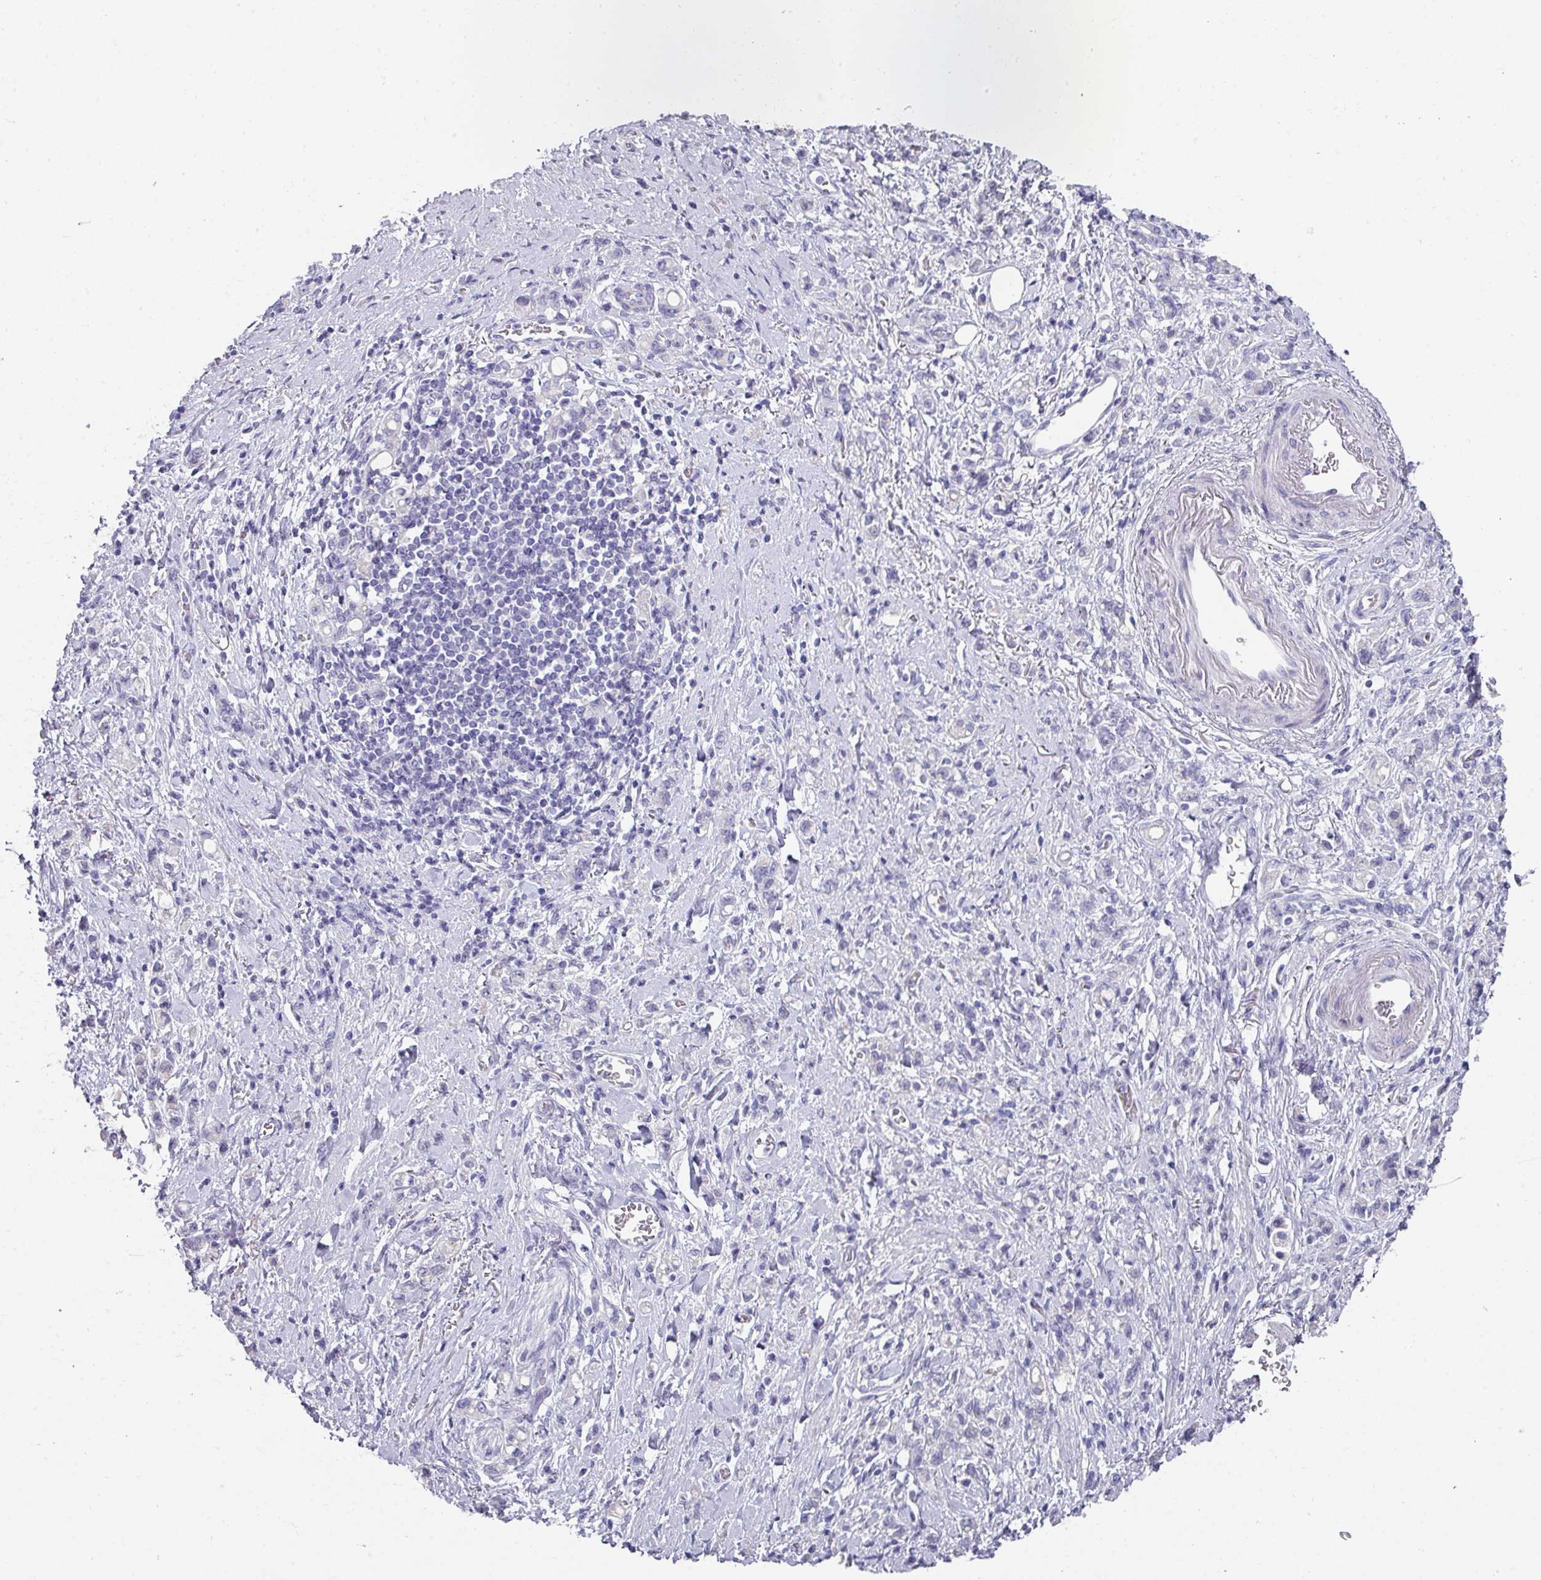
{"staining": {"intensity": "negative", "quantity": "none", "location": "none"}, "tissue": "stomach cancer", "cell_type": "Tumor cells", "image_type": "cancer", "snomed": [{"axis": "morphology", "description": "Adenocarcinoma, NOS"}, {"axis": "topography", "description": "Stomach"}], "caption": "This is an IHC image of human stomach adenocarcinoma. There is no positivity in tumor cells.", "gene": "DEFB115", "patient": {"sex": "male", "age": 77}}